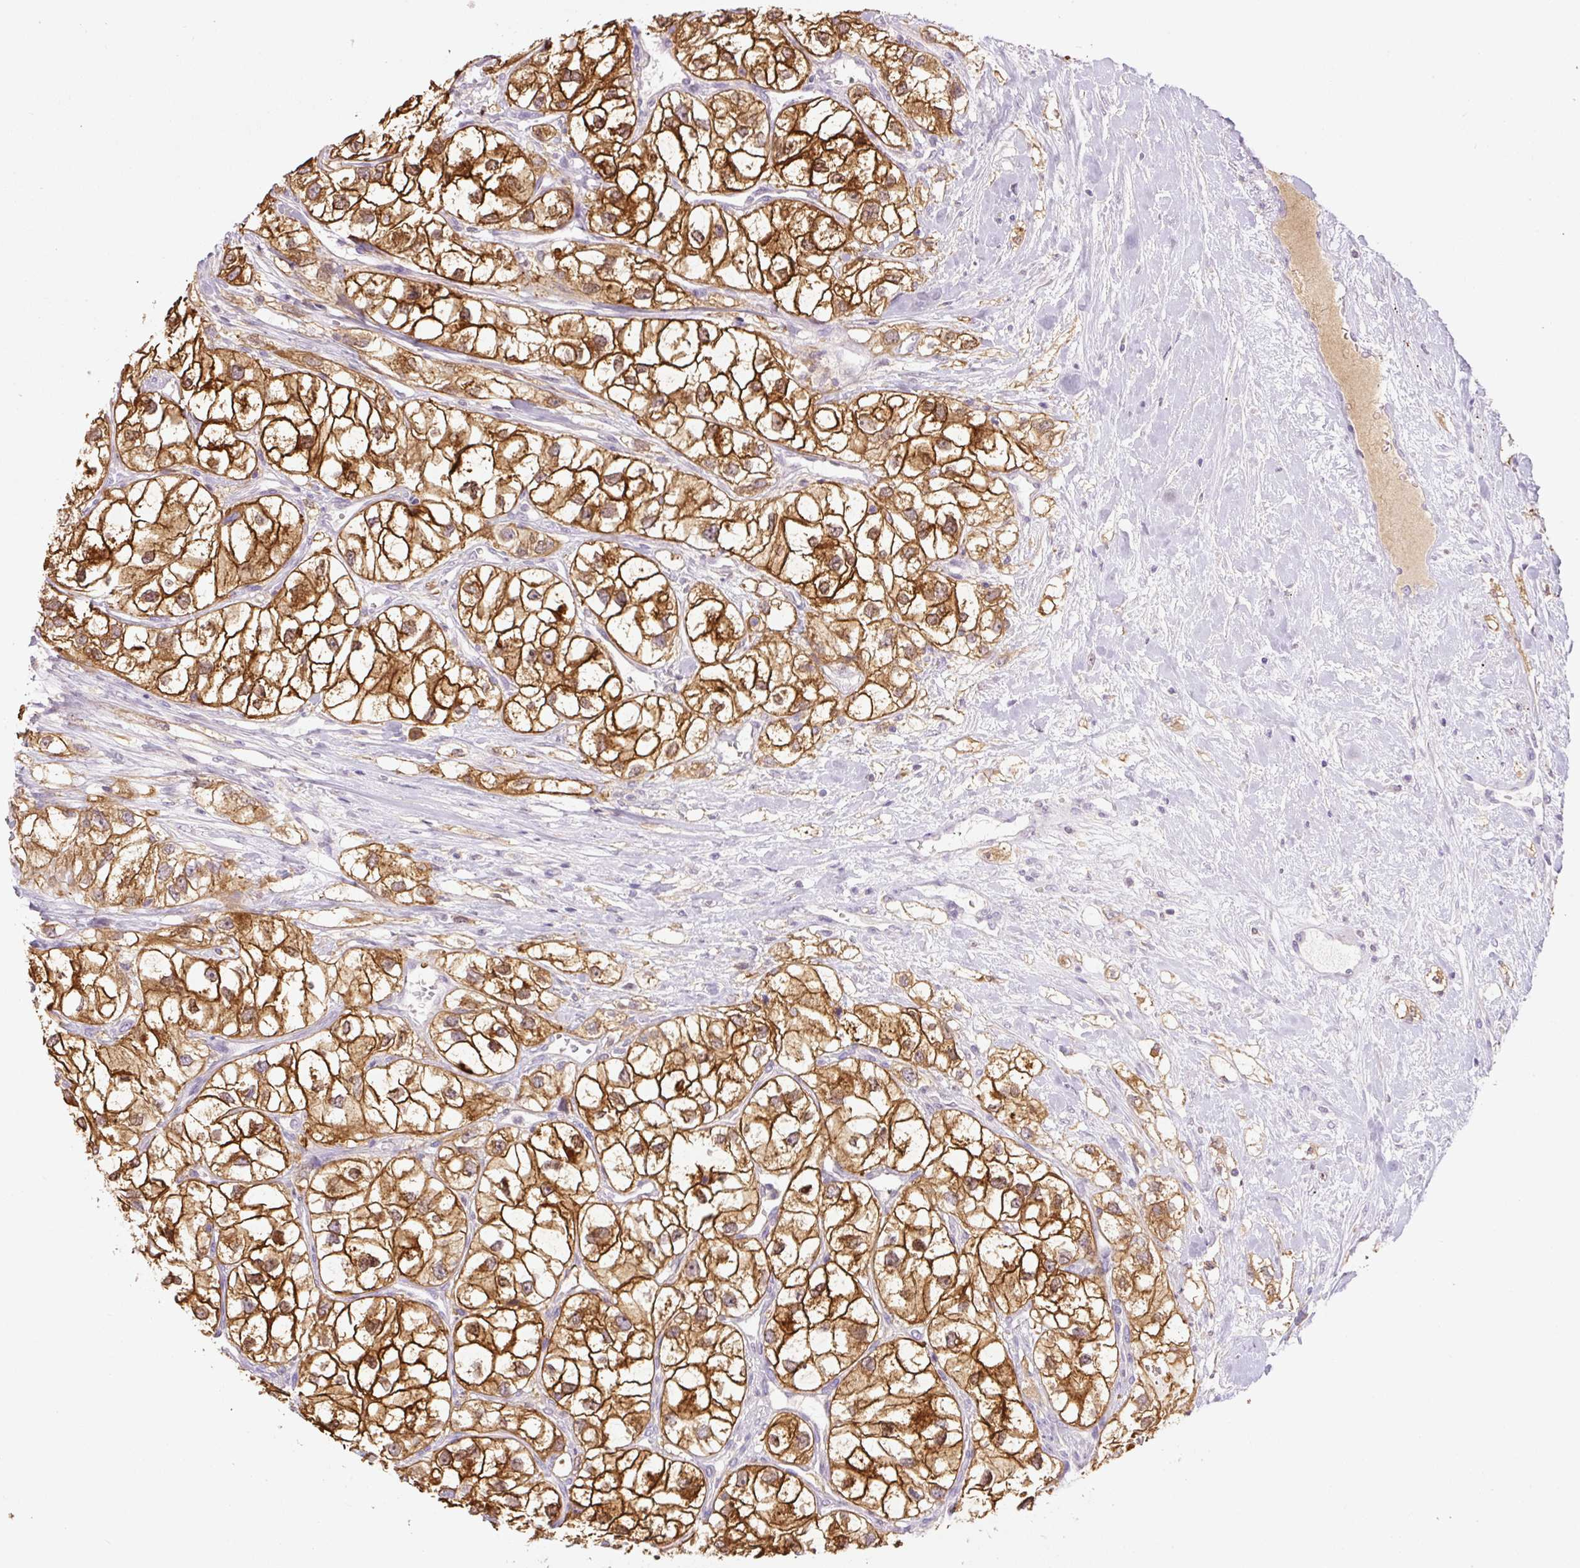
{"staining": {"intensity": "strong", "quantity": ">75%", "location": "cytoplasmic/membranous"}, "tissue": "renal cancer", "cell_type": "Tumor cells", "image_type": "cancer", "snomed": [{"axis": "morphology", "description": "Adenocarcinoma, NOS"}, {"axis": "topography", "description": "Kidney"}], "caption": "Renal adenocarcinoma stained with a brown dye shows strong cytoplasmic/membranous positive staining in about >75% of tumor cells.", "gene": "SPSB2", "patient": {"sex": "male", "age": 59}}